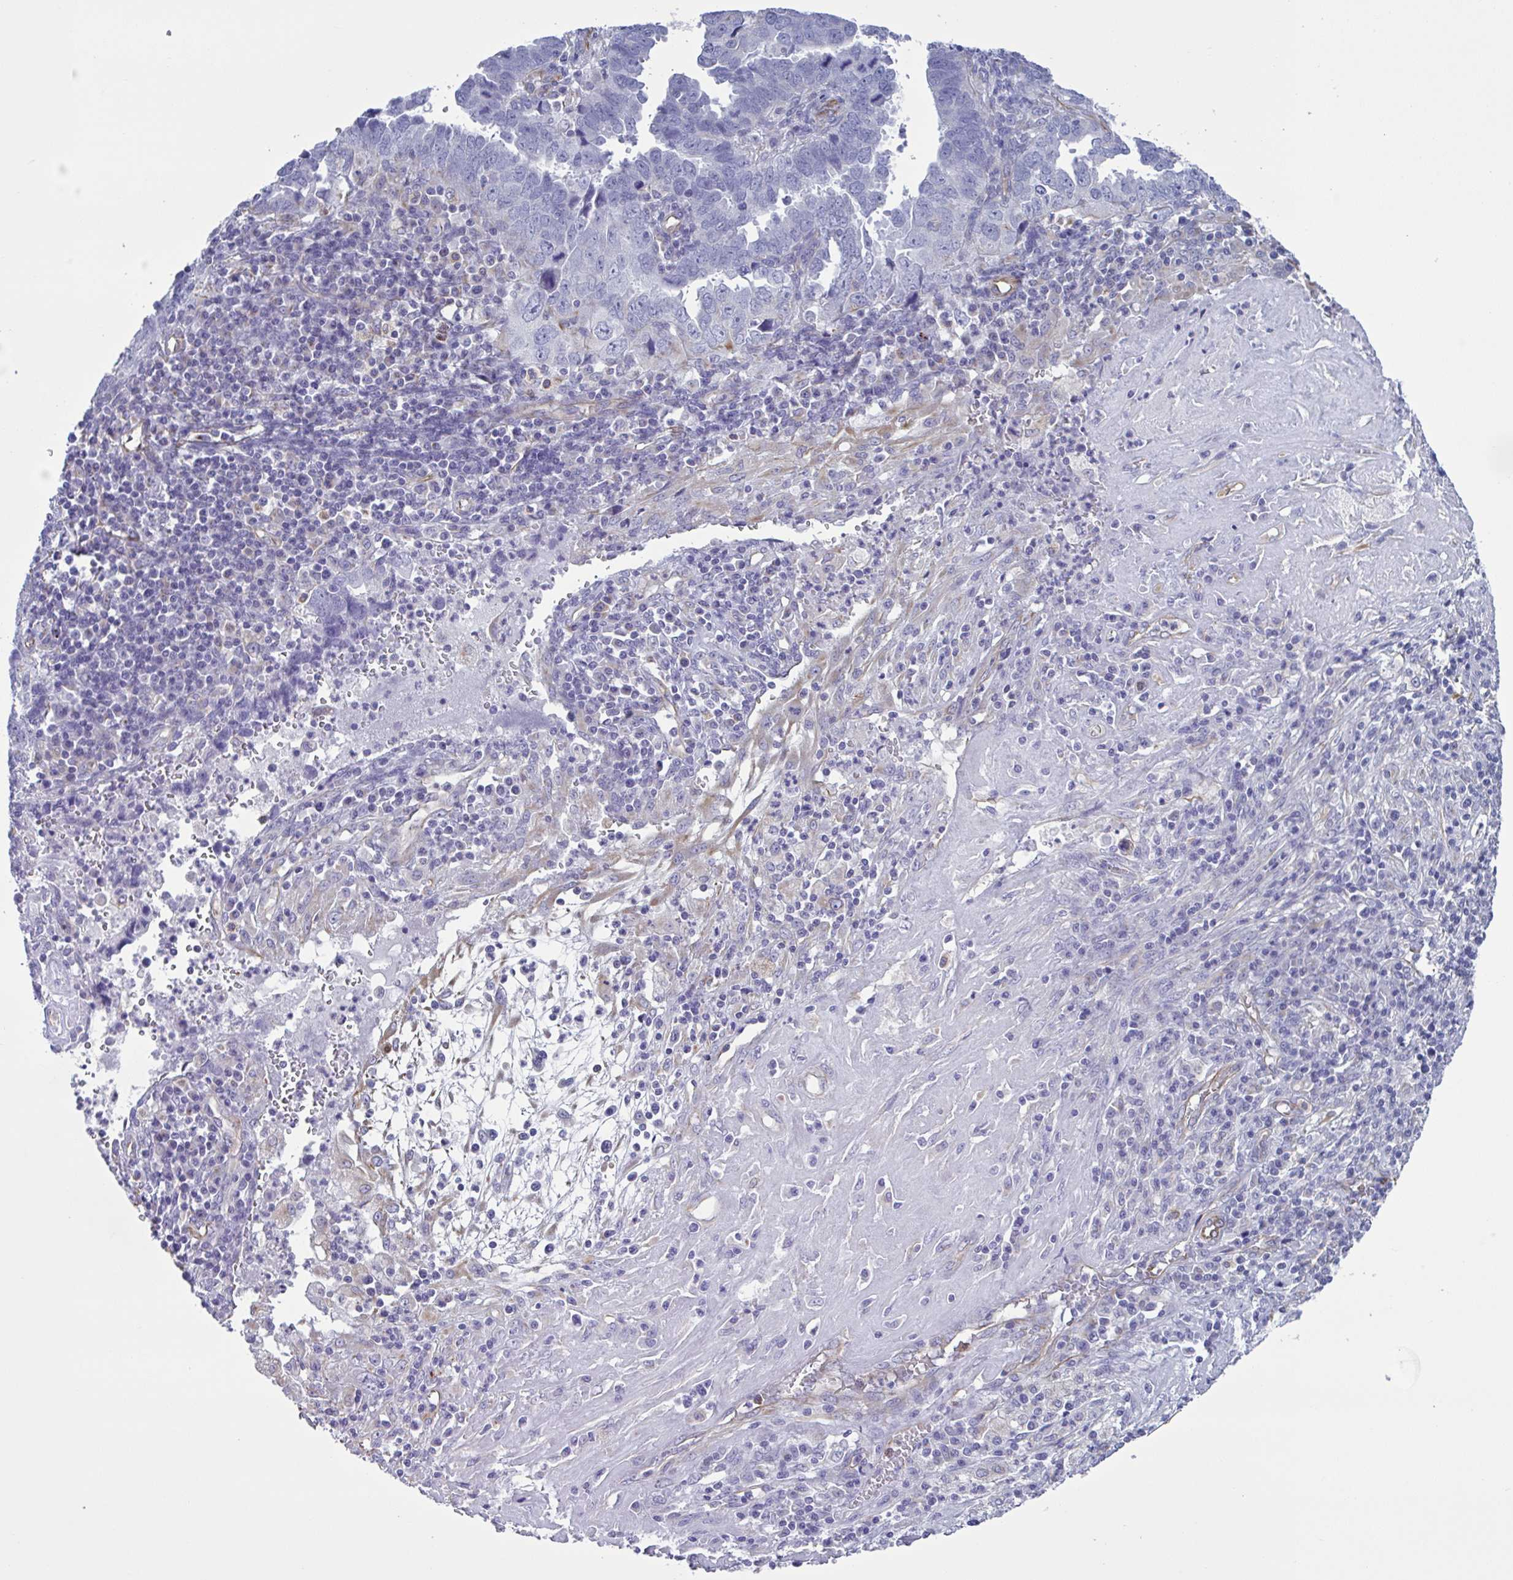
{"staining": {"intensity": "negative", "quantity": "none", "location": "none"}, "tissue": "endometrial cancer", "cell_type": "Tumor cells", "image_type": "cancer", "snomed": [{"axis": "morphology", "description": "Adenocarcinoma, NOS"}, {"axis": "topography", "description": "Uterus"}], "caption": "Human endometrial cancer stained for a protein using IHC demonstrates no staining in tumor cells.", "gene": "TMEM86B", "patient": {"sex": "female", "age": 62}}